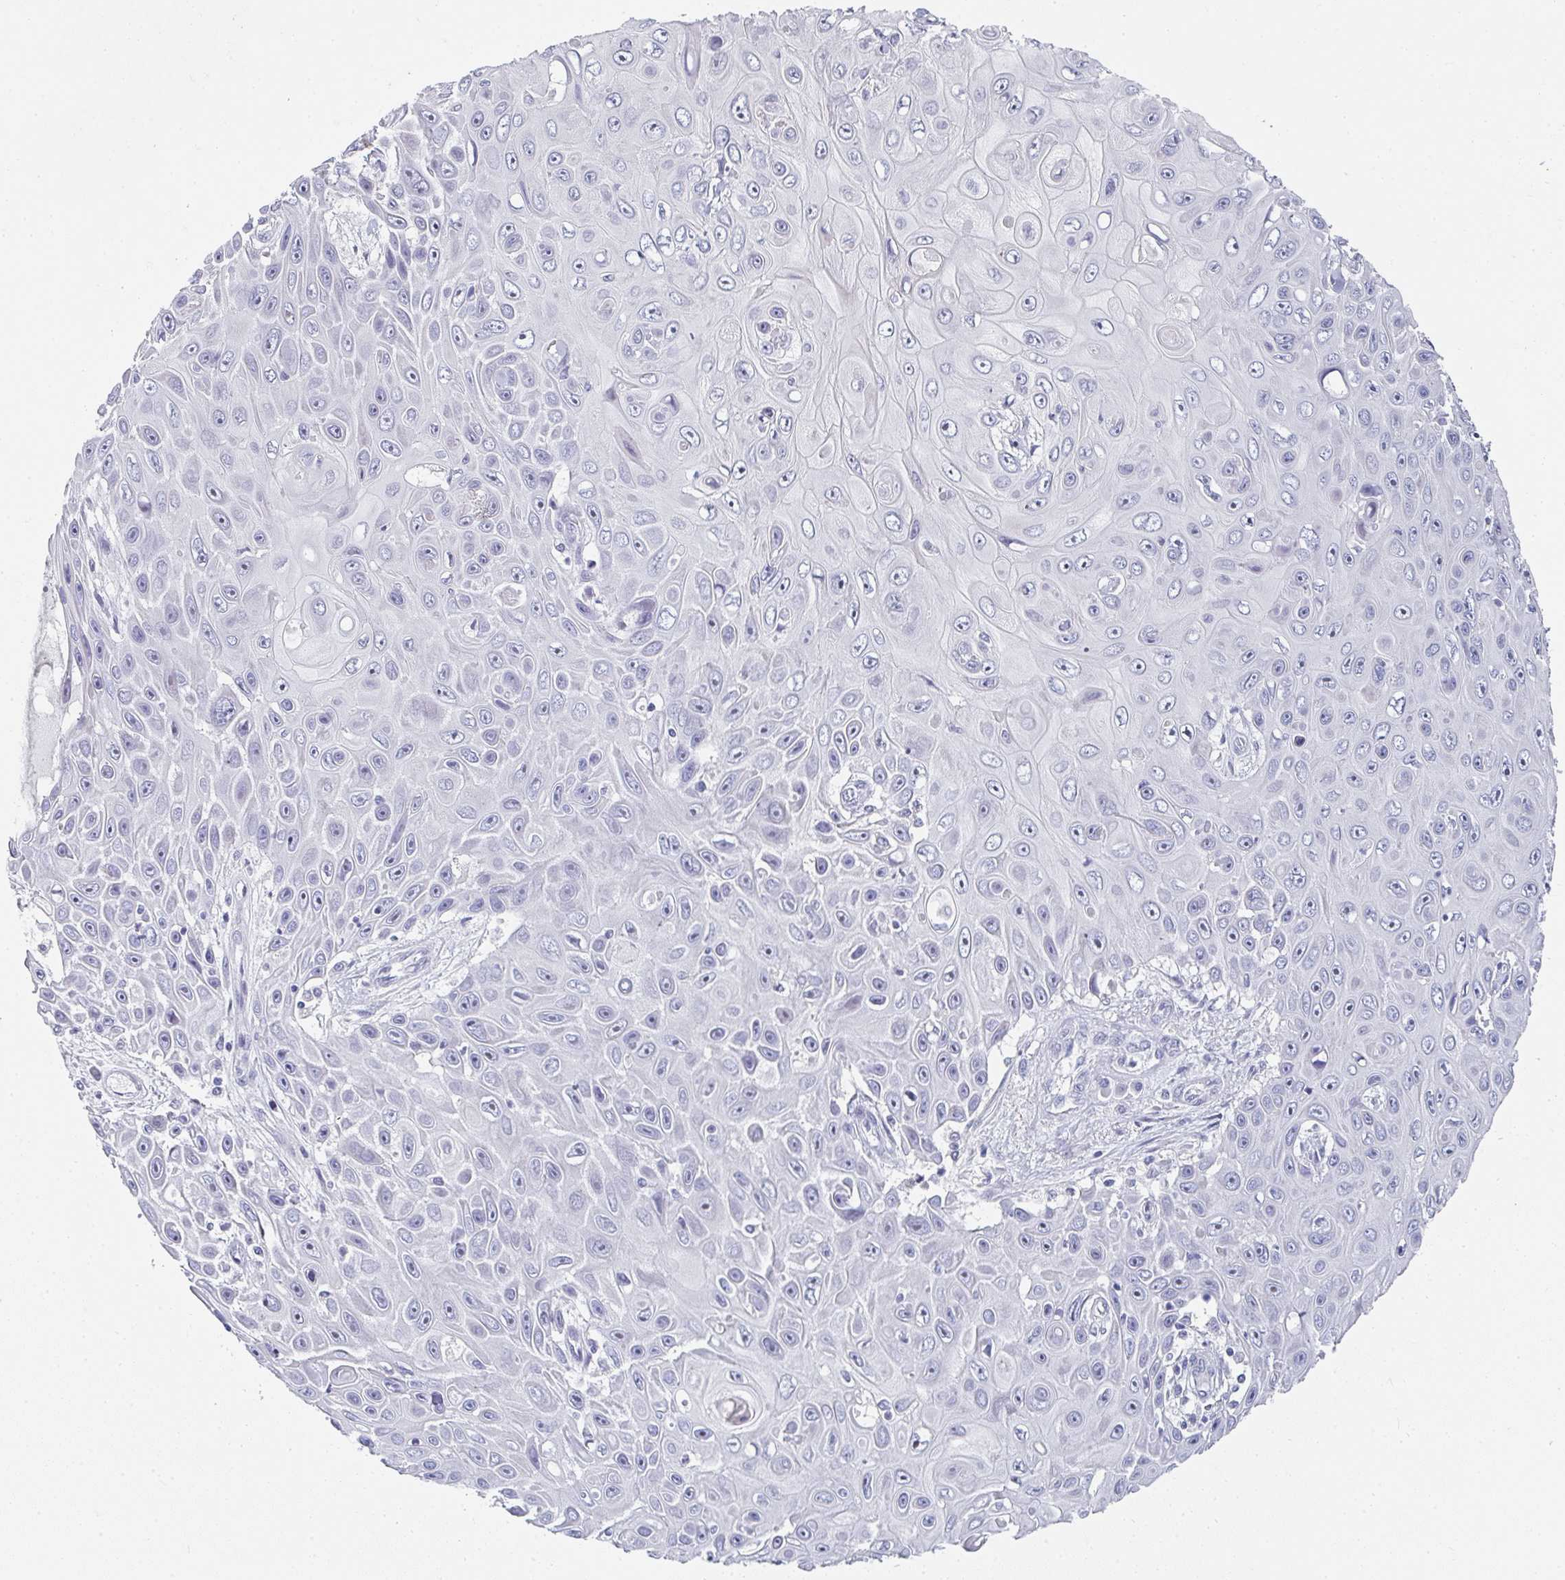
{"staining": {"intensity": "weak", "quantity": "<25%", "location": "nuclear"}, "tissue": "skin cancer", "cell_type": "Tumor cells", "image_type": "cancer", "snomed": [{"axis": "morphology", "description": "Squamous cell carcinoma, NOS"}, {"axis": "topography", "description": "Skin"}], "caption": "High power microscopy photomicrograph of an immunohistochemistry (IHC) histopathology image of squamous cell carcinoma (skin), revealing no significant positivity in tumor cells.", "gene": "NEU2", "patient": {"sex": "male", "age": 82}}